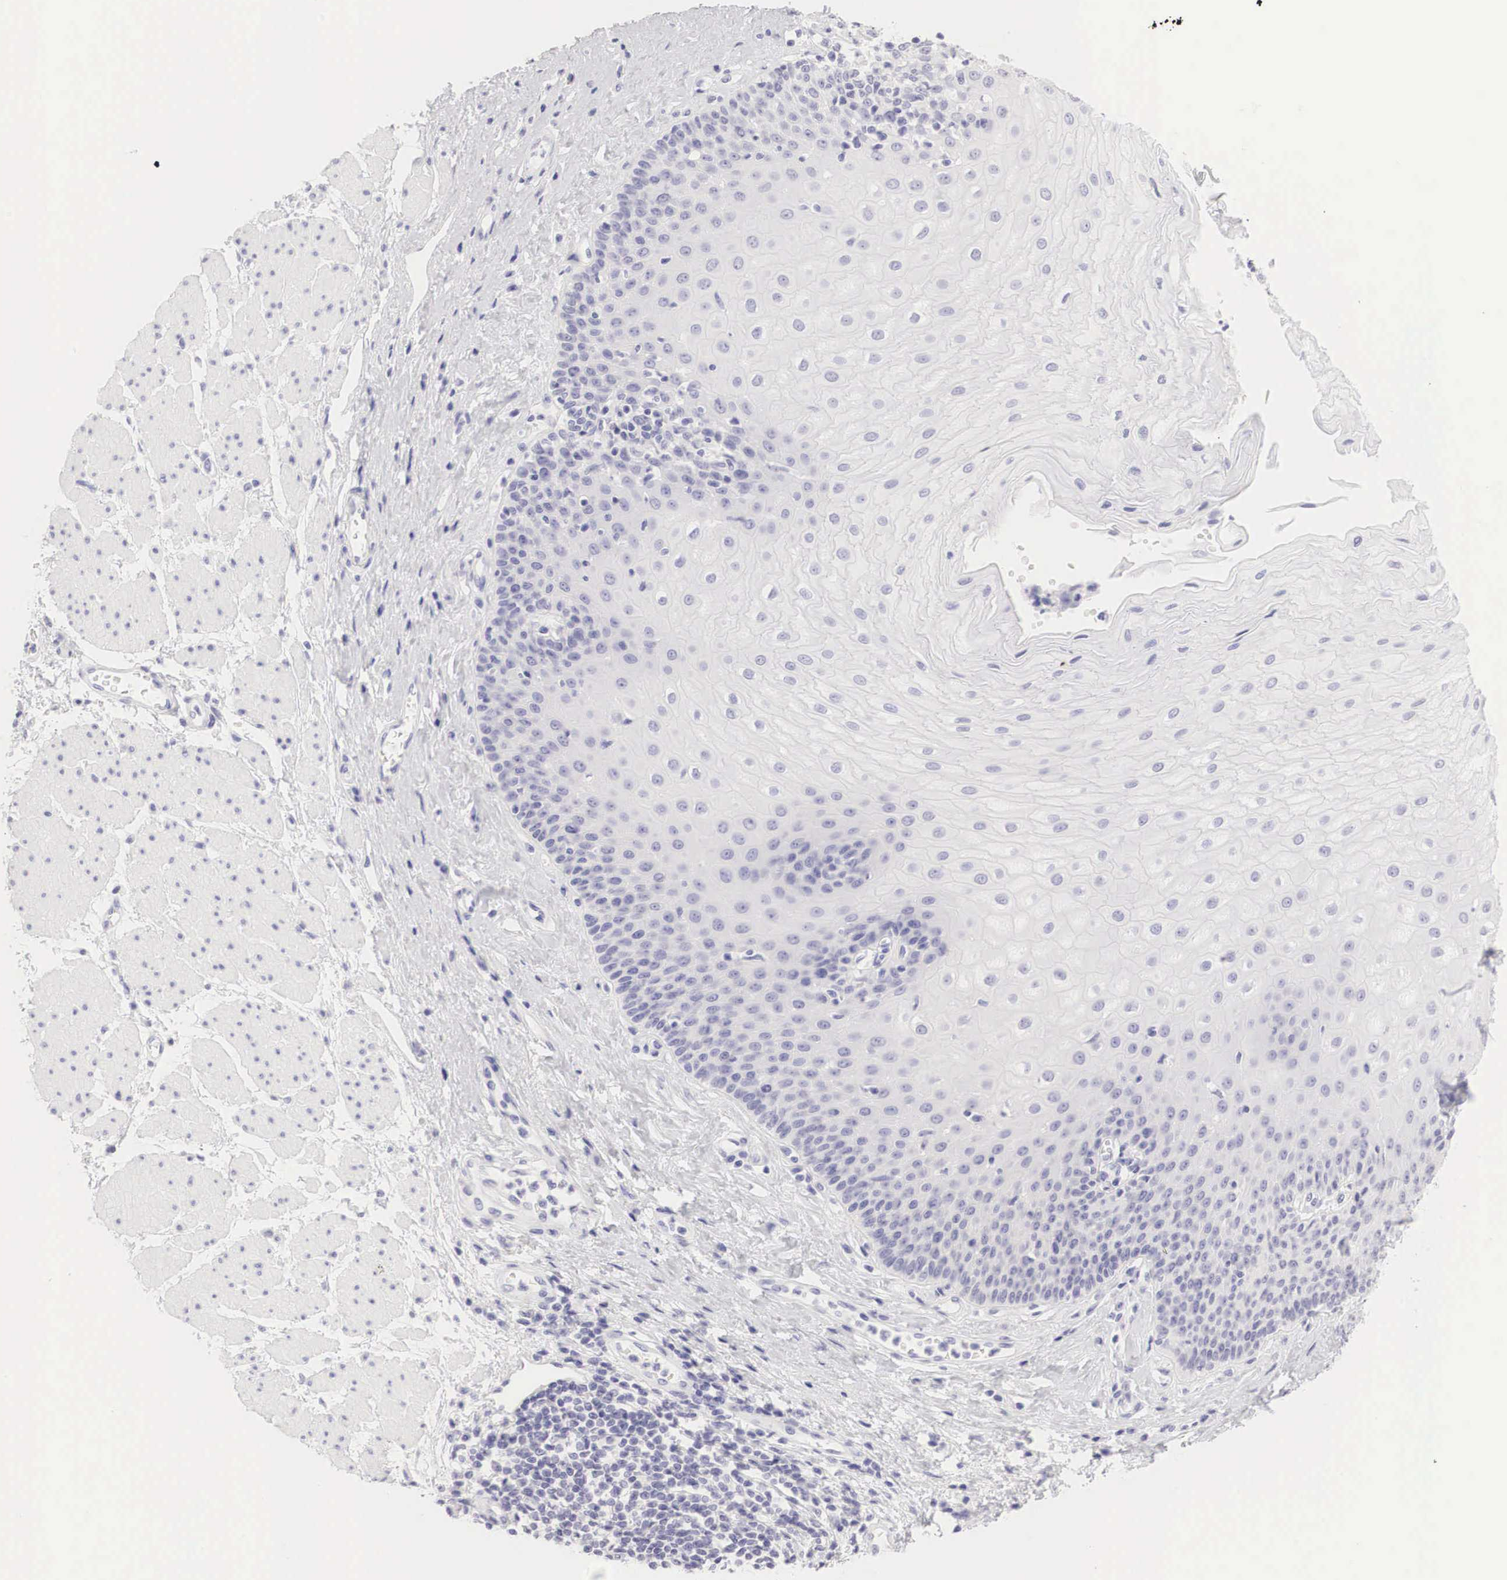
{"staining": {"intensity": "negative", "quantity": "none", "location": "none"}, "tissue": "esophagus", "cell_type": "Squamous epithelial cells", "image_type": "normal", "snomed": [{"axis": "morphology", "description": "Normal tissue, NOS"}, {"axis": "topography", "description": "Esophagus"}], "caption": "Squamous epithelial cells show no significant staining in benign esophagus.", "gene": "TYR", "patient": {"sex": "male", "age": 65}}